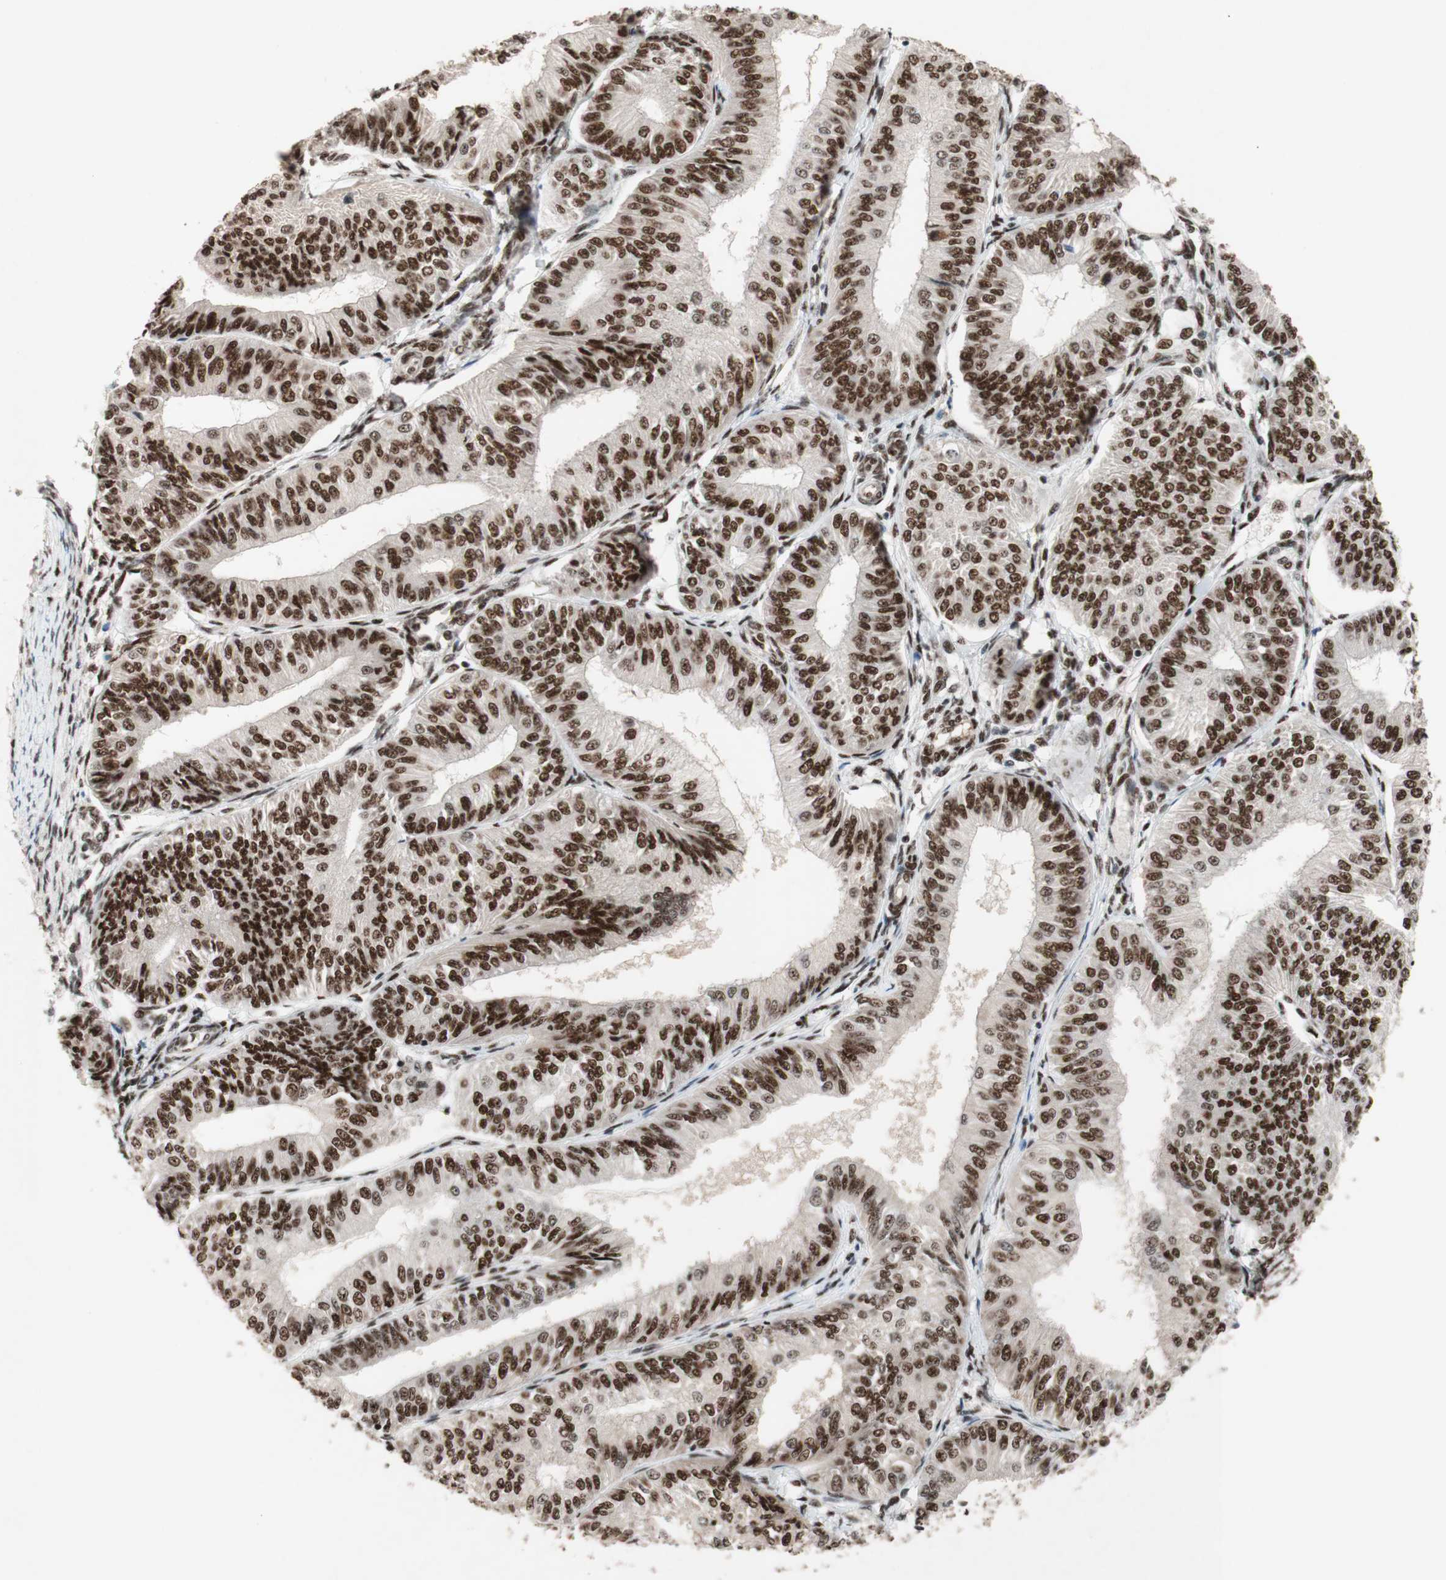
{"staining": {"intensity": "strong", "quantity": ">75%", "location": "nuclear"}, "tissue": "endometrial cancer", "cell_type": "Tumor cells", "image_type": "cancer", "snomed": [{"axis": "morphology", "description": "Adenocarcinoma, NOS"}, {"axis": "topography", "description": "Endometrium"}], "caption": "IHC of human endometrial adenocarcinoma shows high levels of strong nuclear positivity in about >75% of tumor cells.", "gene": "TLE1", "patient": {"sex": "female", "age": 58}}